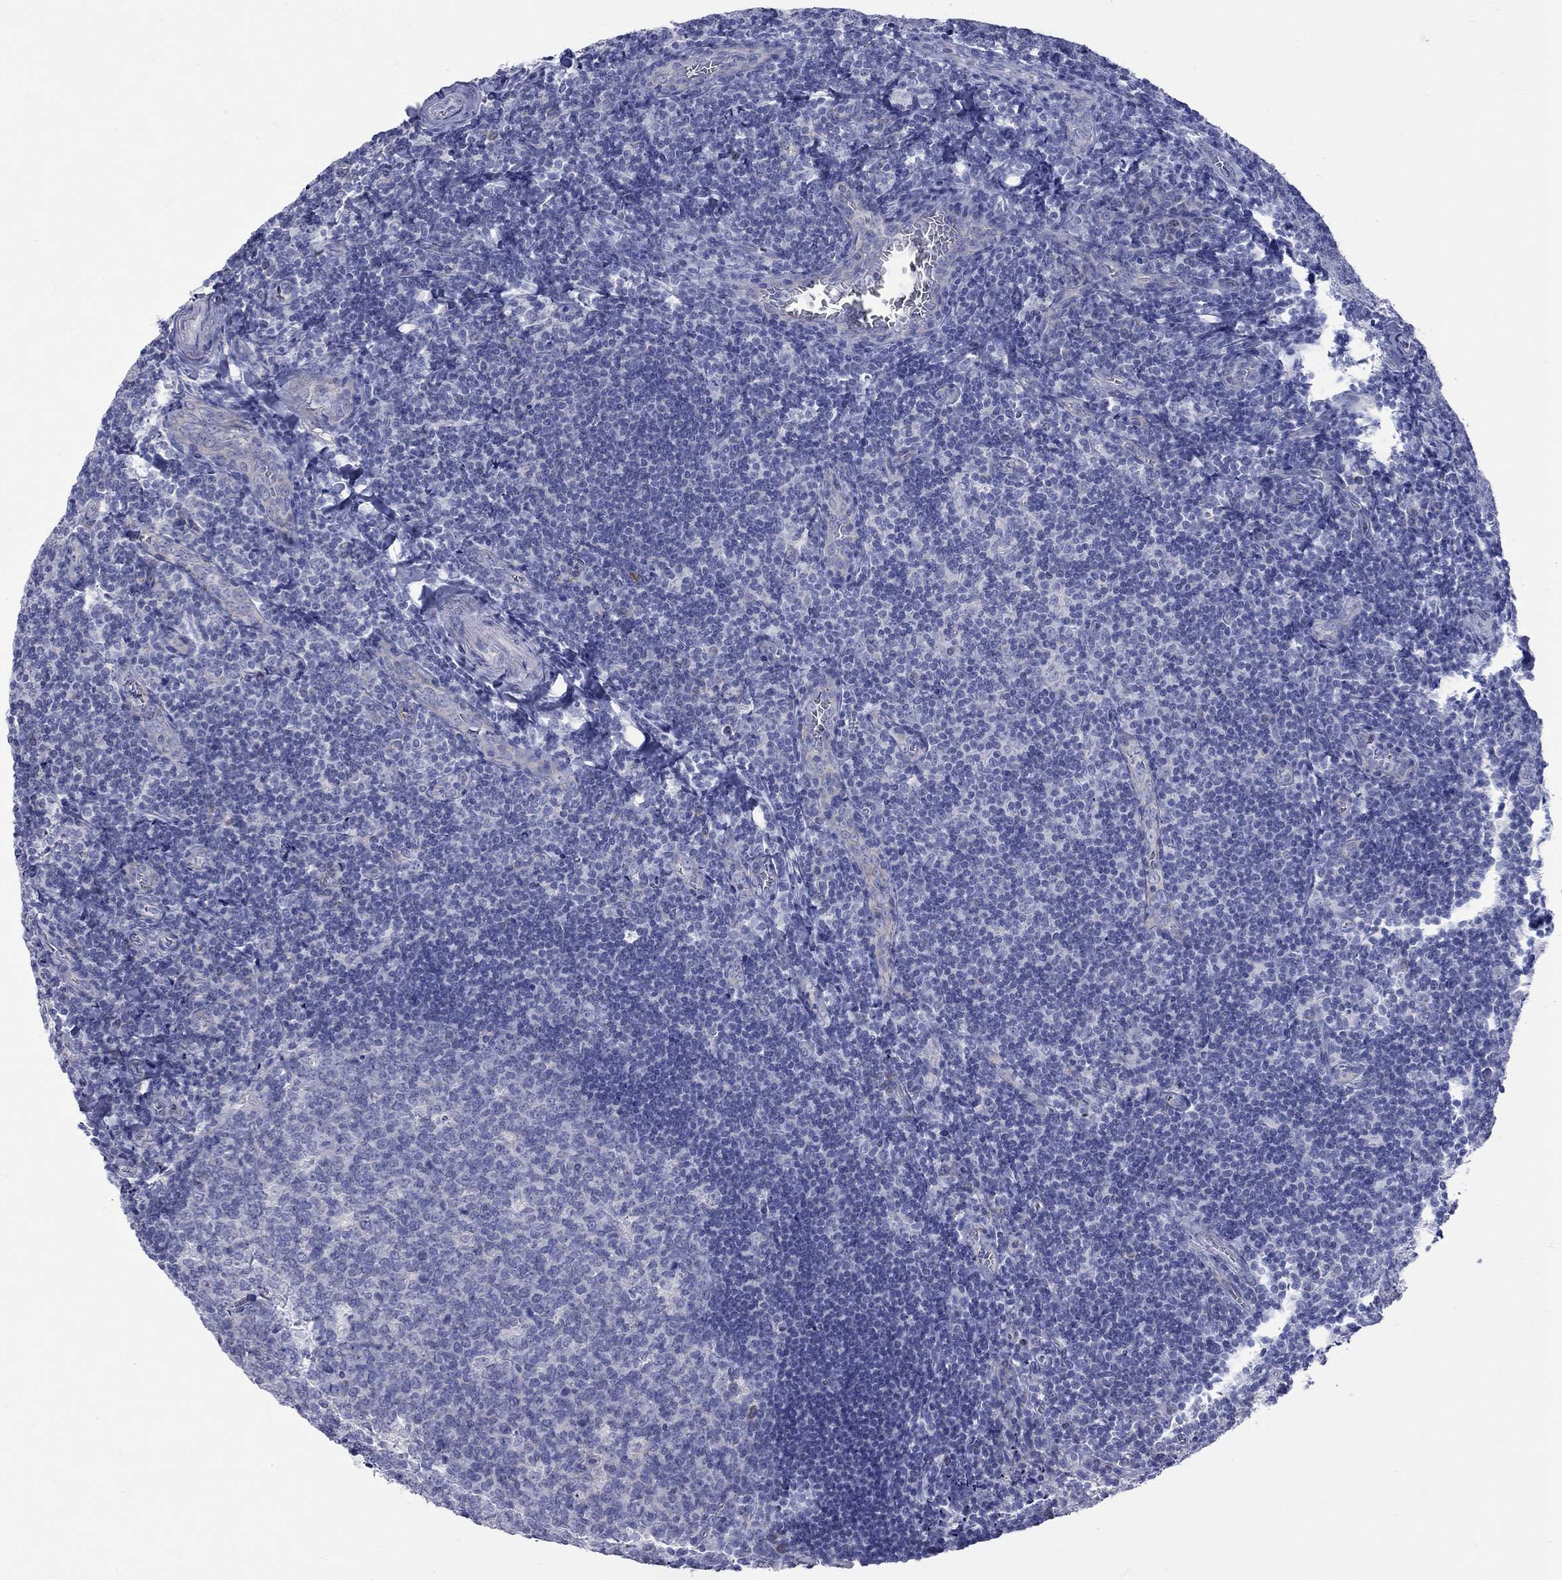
{"staining": {"intensity": "negative", "quantity": "none", "location": "none"}, "tissue": "tonsil", "cell_type": "Germinal center cells", "image_type": "normal", "snomed": [{"axis": "morphology", "description": "Normal tissue, NOS"}, {"axis": "morphology", "description": "Inflammation, NOS"}, {"axis": "topography", "description": "Tonsil"}], "caption": "Germinal center cells are negative for protein expression in unremarkable human tonsil. (DAB (3,3'-diaminobenzidine) immunohistochemistry visualized using brightfield microscopy, high magnification).", "gene": "PDZD3", "patient": {"sex": "female", "age": 31}}